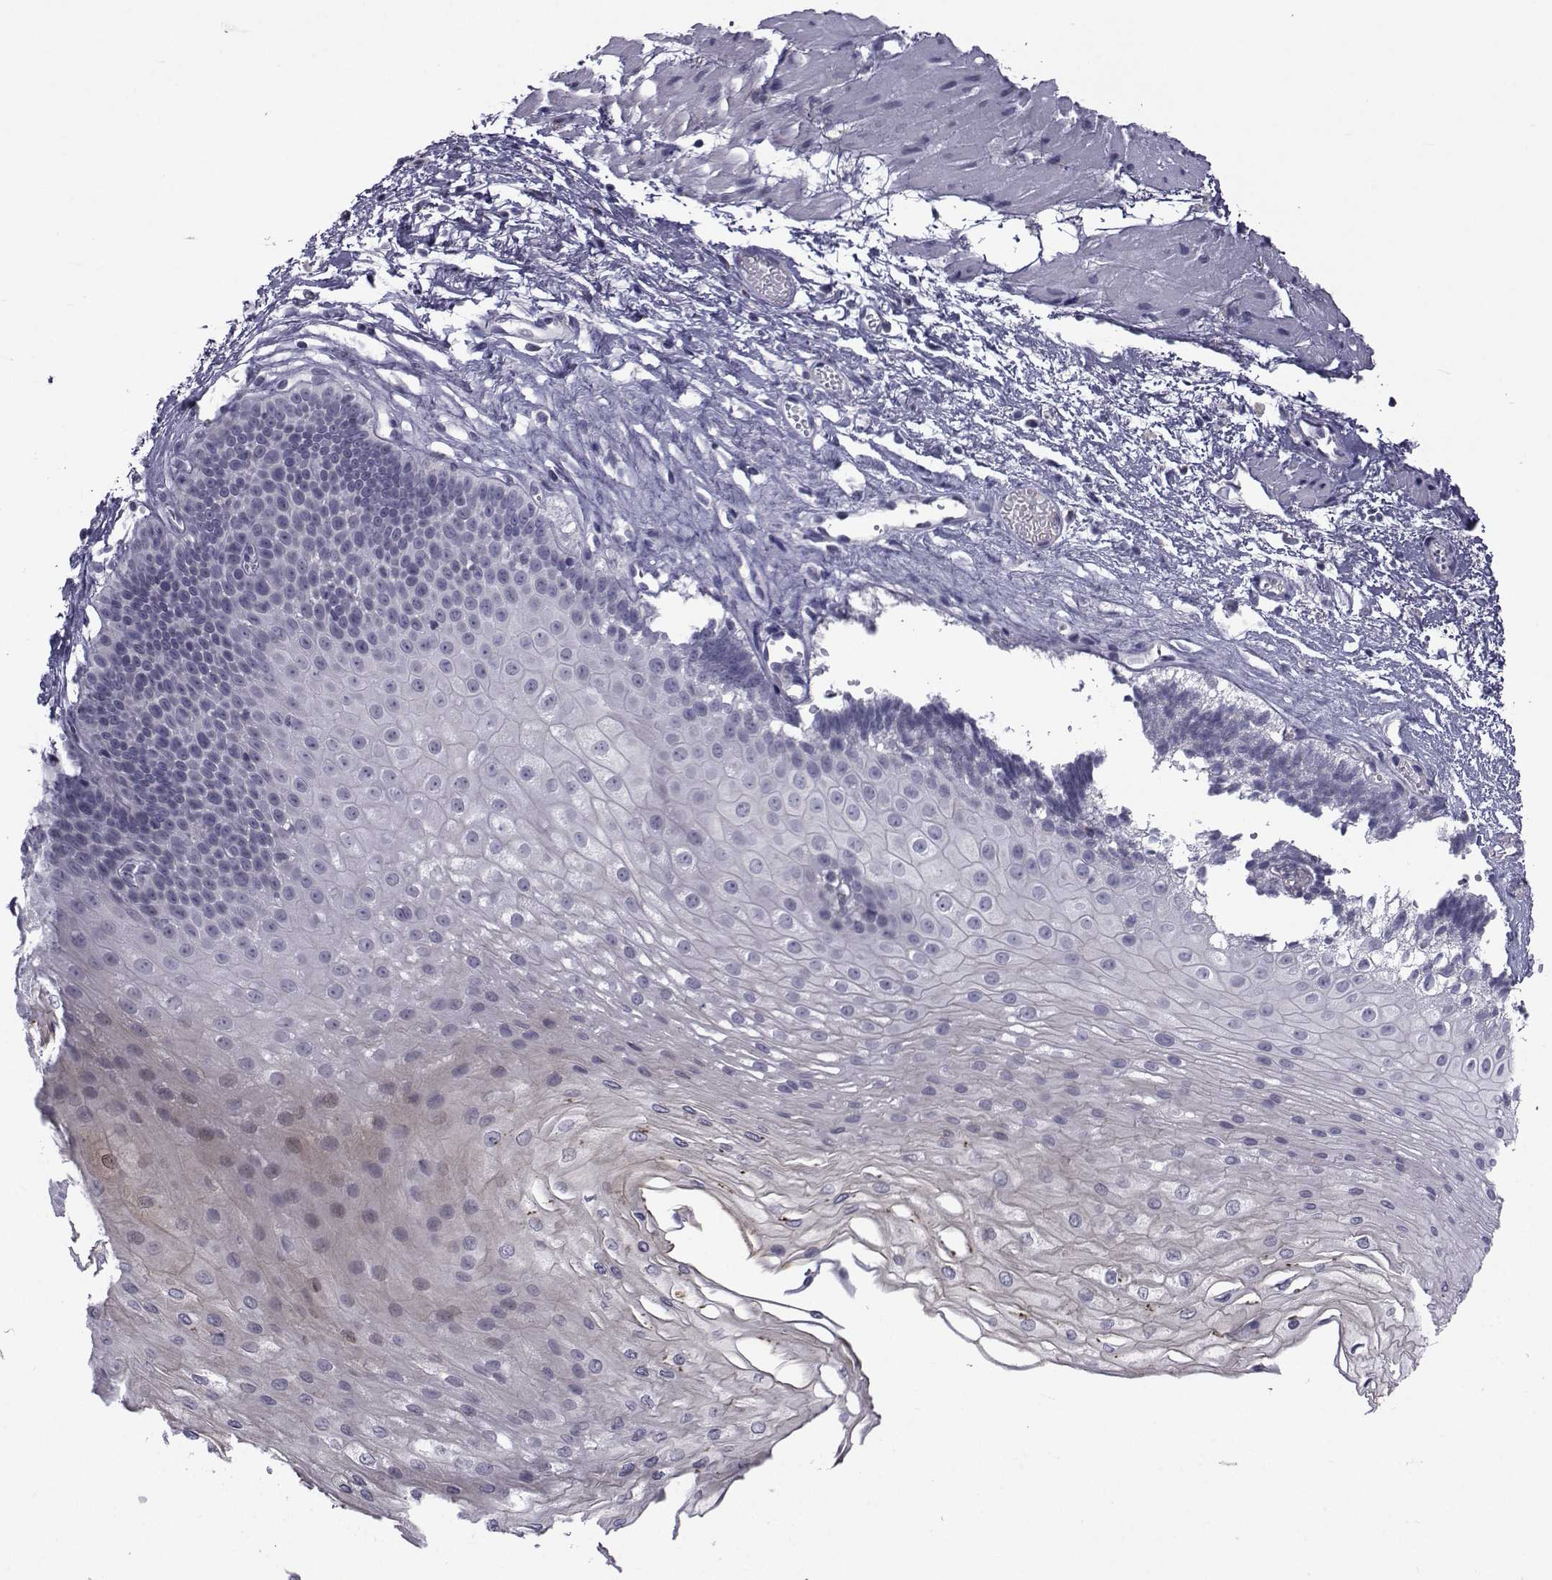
{"staining": {"intensity": "negative", "quantity": "none", "location": "none"}, "tissue": "esophagus", "cell_type": "Squamous epithelial cells", "image_type": "normal", "snomed": [{"axis": "morphology", "description": "Normal tissue, NOS"}, {"axis": "topography", "description": "Esophagus"}], "caption": "Immunohistochemistry of unremarkable esophagus shows no positivity in squamous epithelial cells. (DAB (3,3'-diaminobenzidine) immunohistochemistry (IHC) visualized using brightfield microscopy, high magnification).", "gene": "PAX2", "patient": {"sex": "female", "age": 62}}